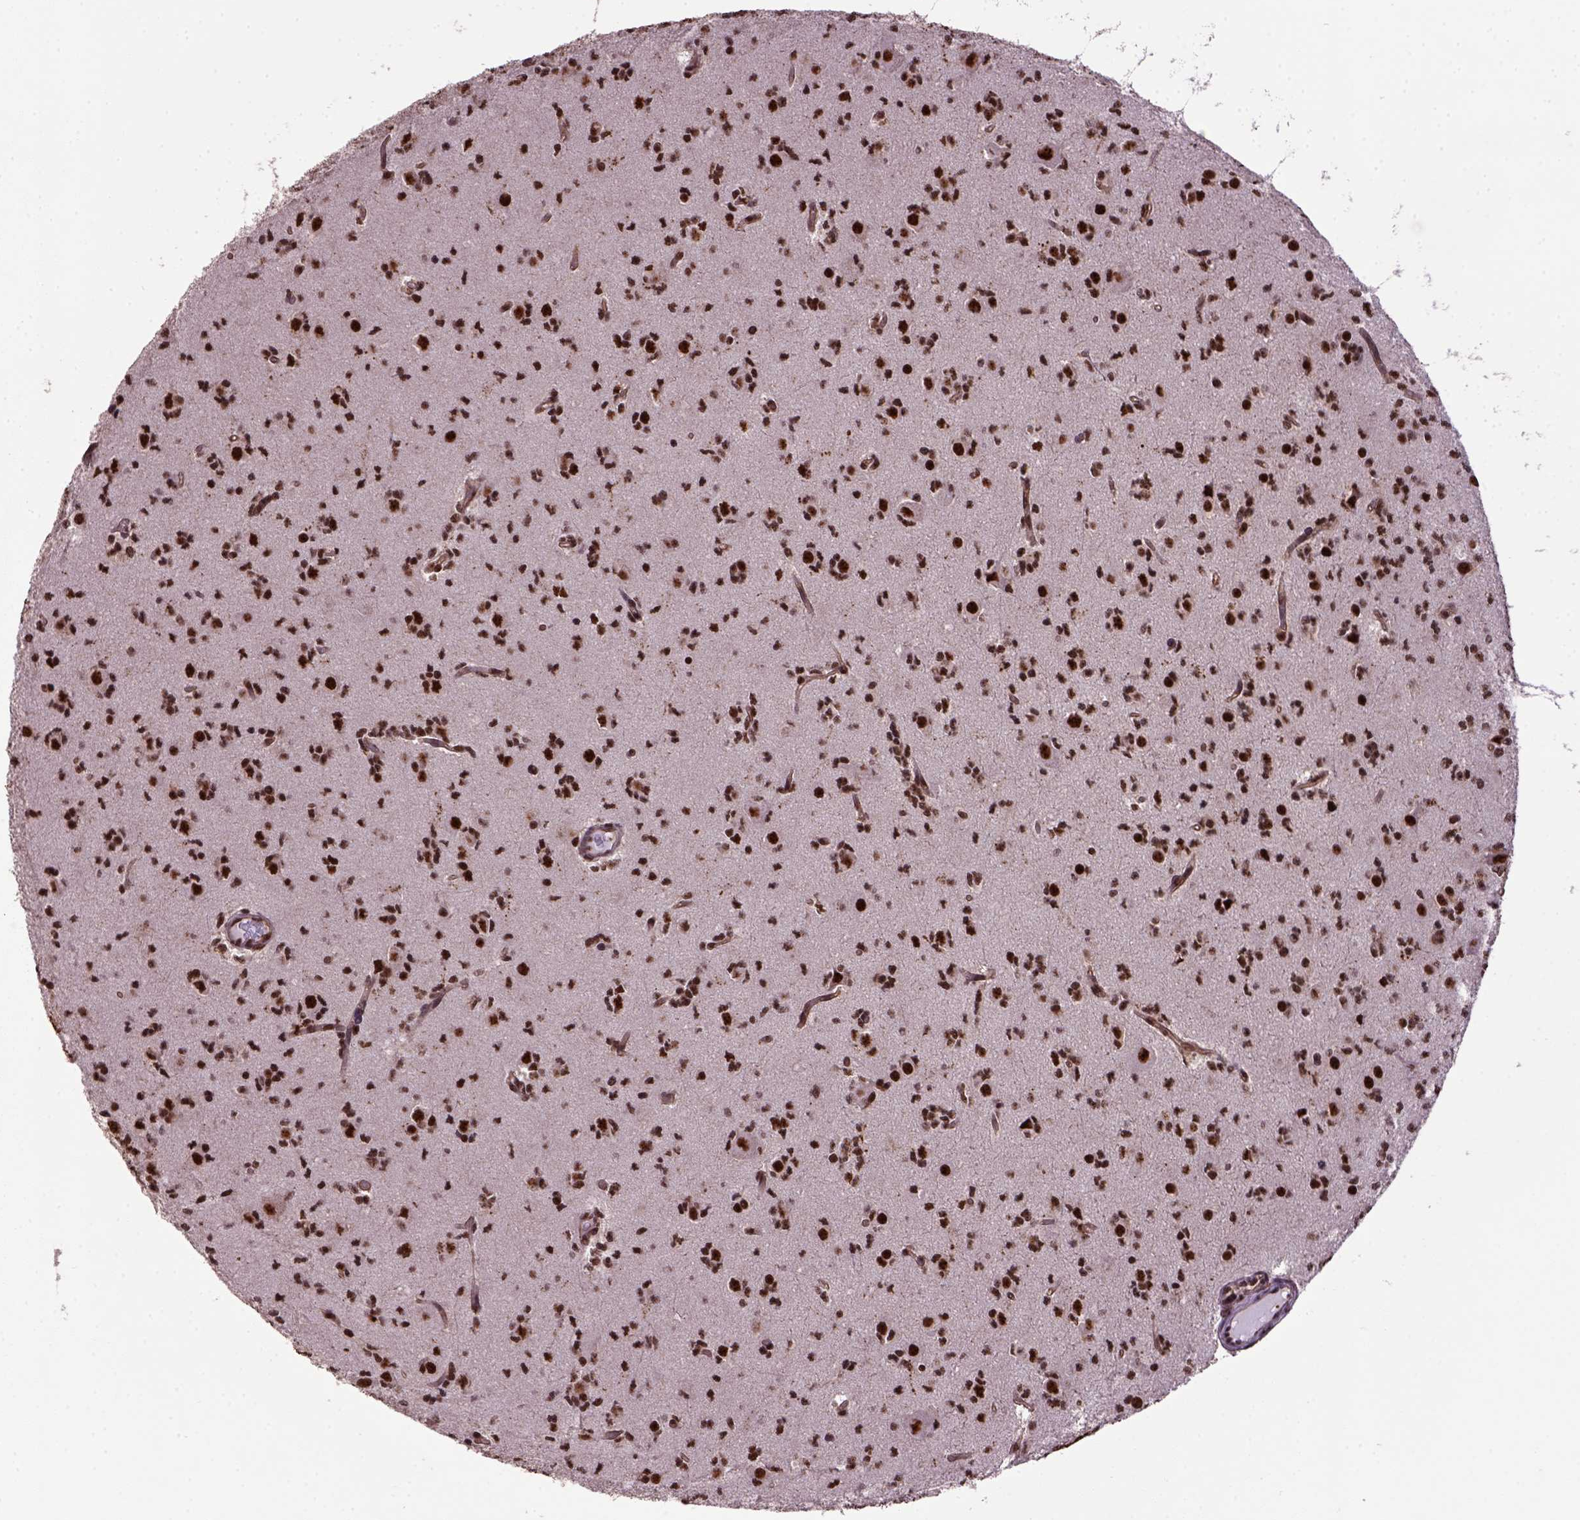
{"staining": {"intensity": "strong", "quantity": ">75%", "location": "nuclear"}, "tissue": "glioma", "cell_type": "Tumor cells", "image_type": "cancer", "snomed": [{"axis": "morphology", "description": "Glioma, malignant, Low grade"}, {"axis": "topography", "description": "Brain"}], "caption": "Malignant glioma (low-grade) stained with DAB (3,3'-diaminobenzidine) IHC shows high levels of strong nuclear positivity in about >75% of tumor cells. (IHC, brightfield microscopy, high magnification).", "gene": "PPIG", "patient": {"sex": "male", "age": 27}}